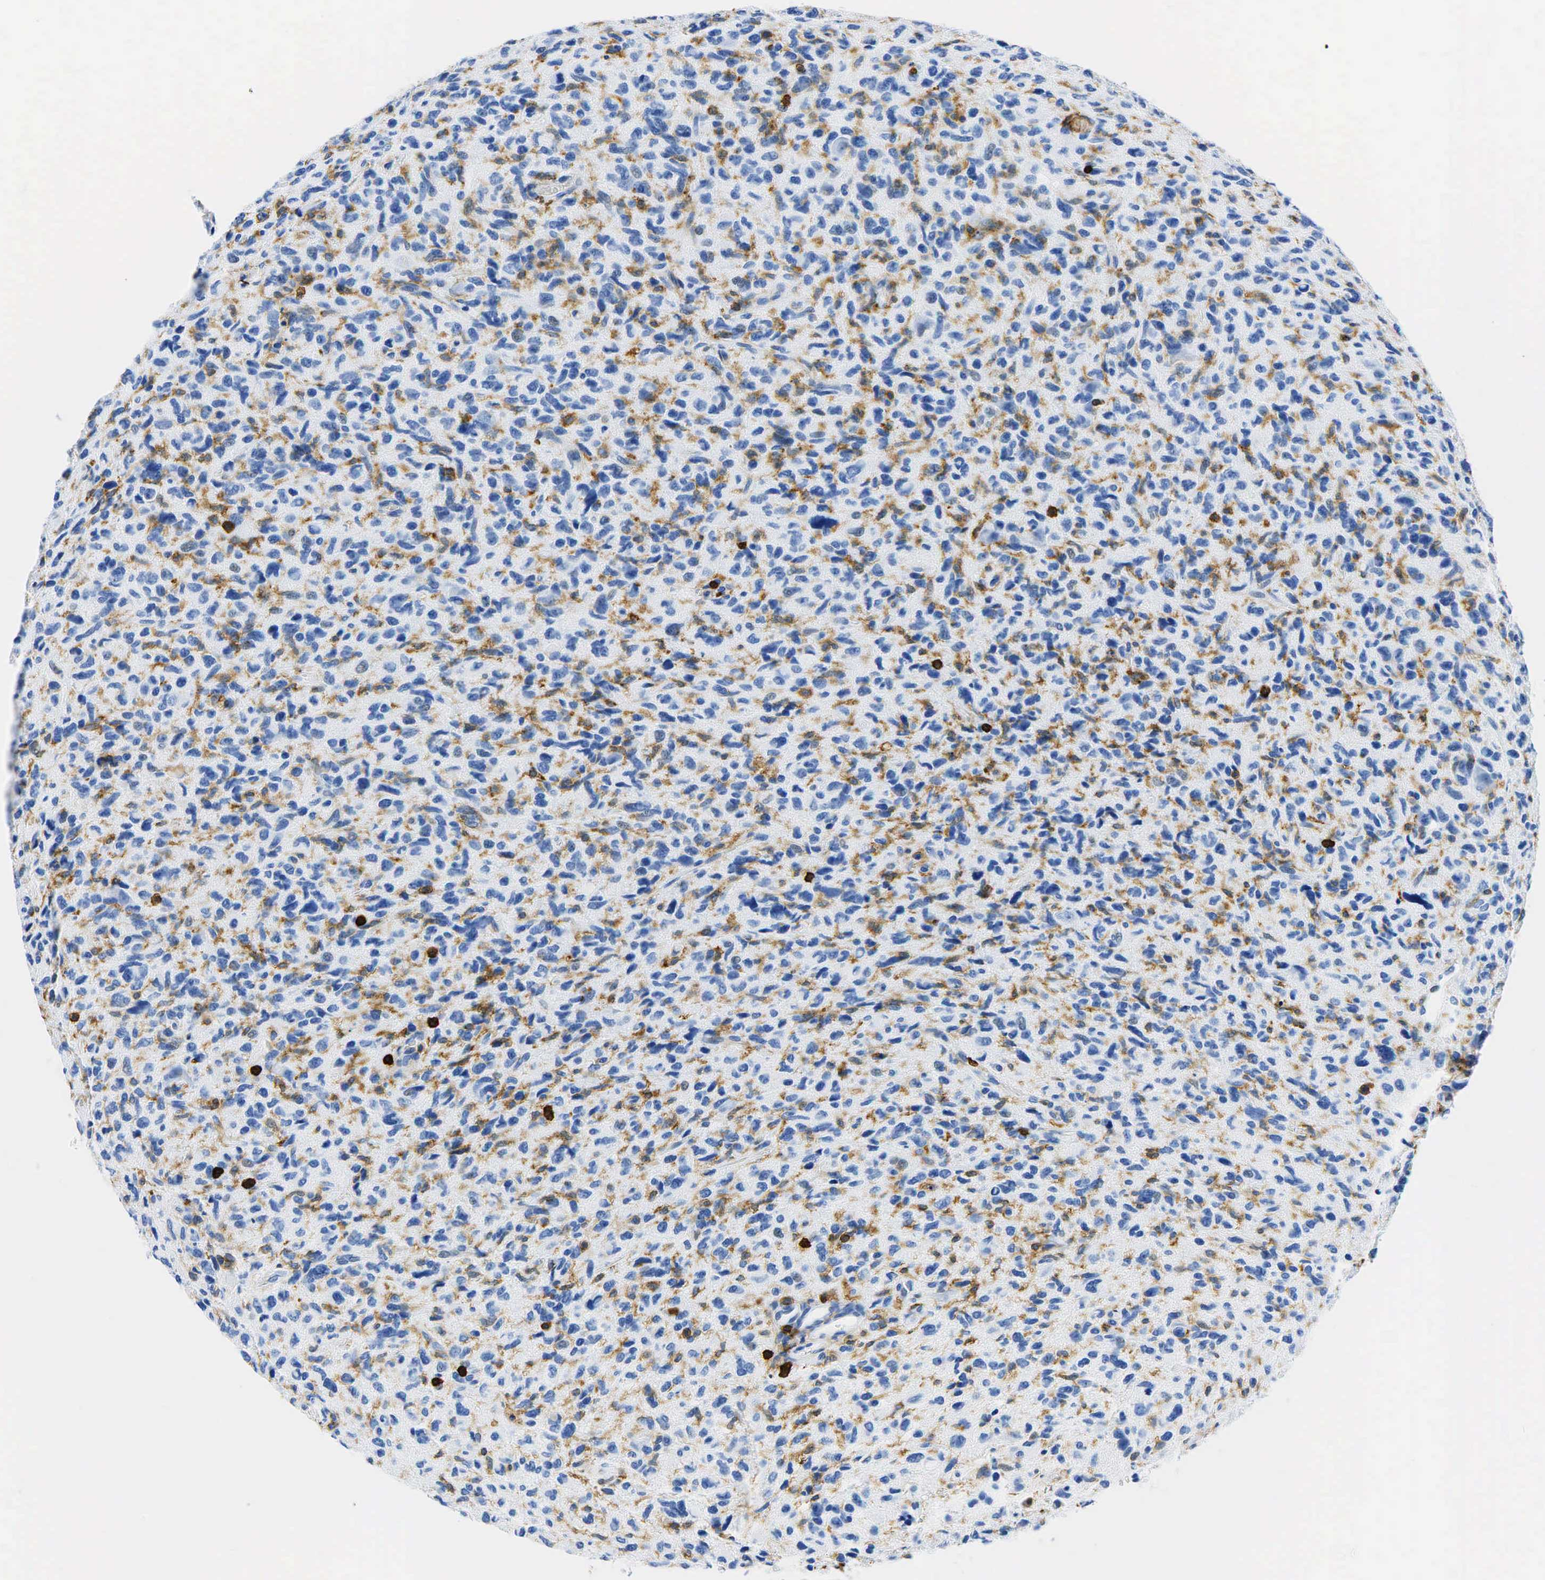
{"staining": {"intensity": "negative", "quantity": "none", "location": "none"}, "tissue": "glioma", "cell_type": "Tumor cells", "image_type": "cancer", "snomed": [{"axis": "morphology", "description": "Glioma, malignant, High grade"}, {"axis": "topography", "description": "Brain"}], "caption": "This is an immunohistochemistry micrograph of human glioma. There is no expression in tumor cells.", "gene": "PTPRC", "patient": {"sex": "female", "age": 60}}